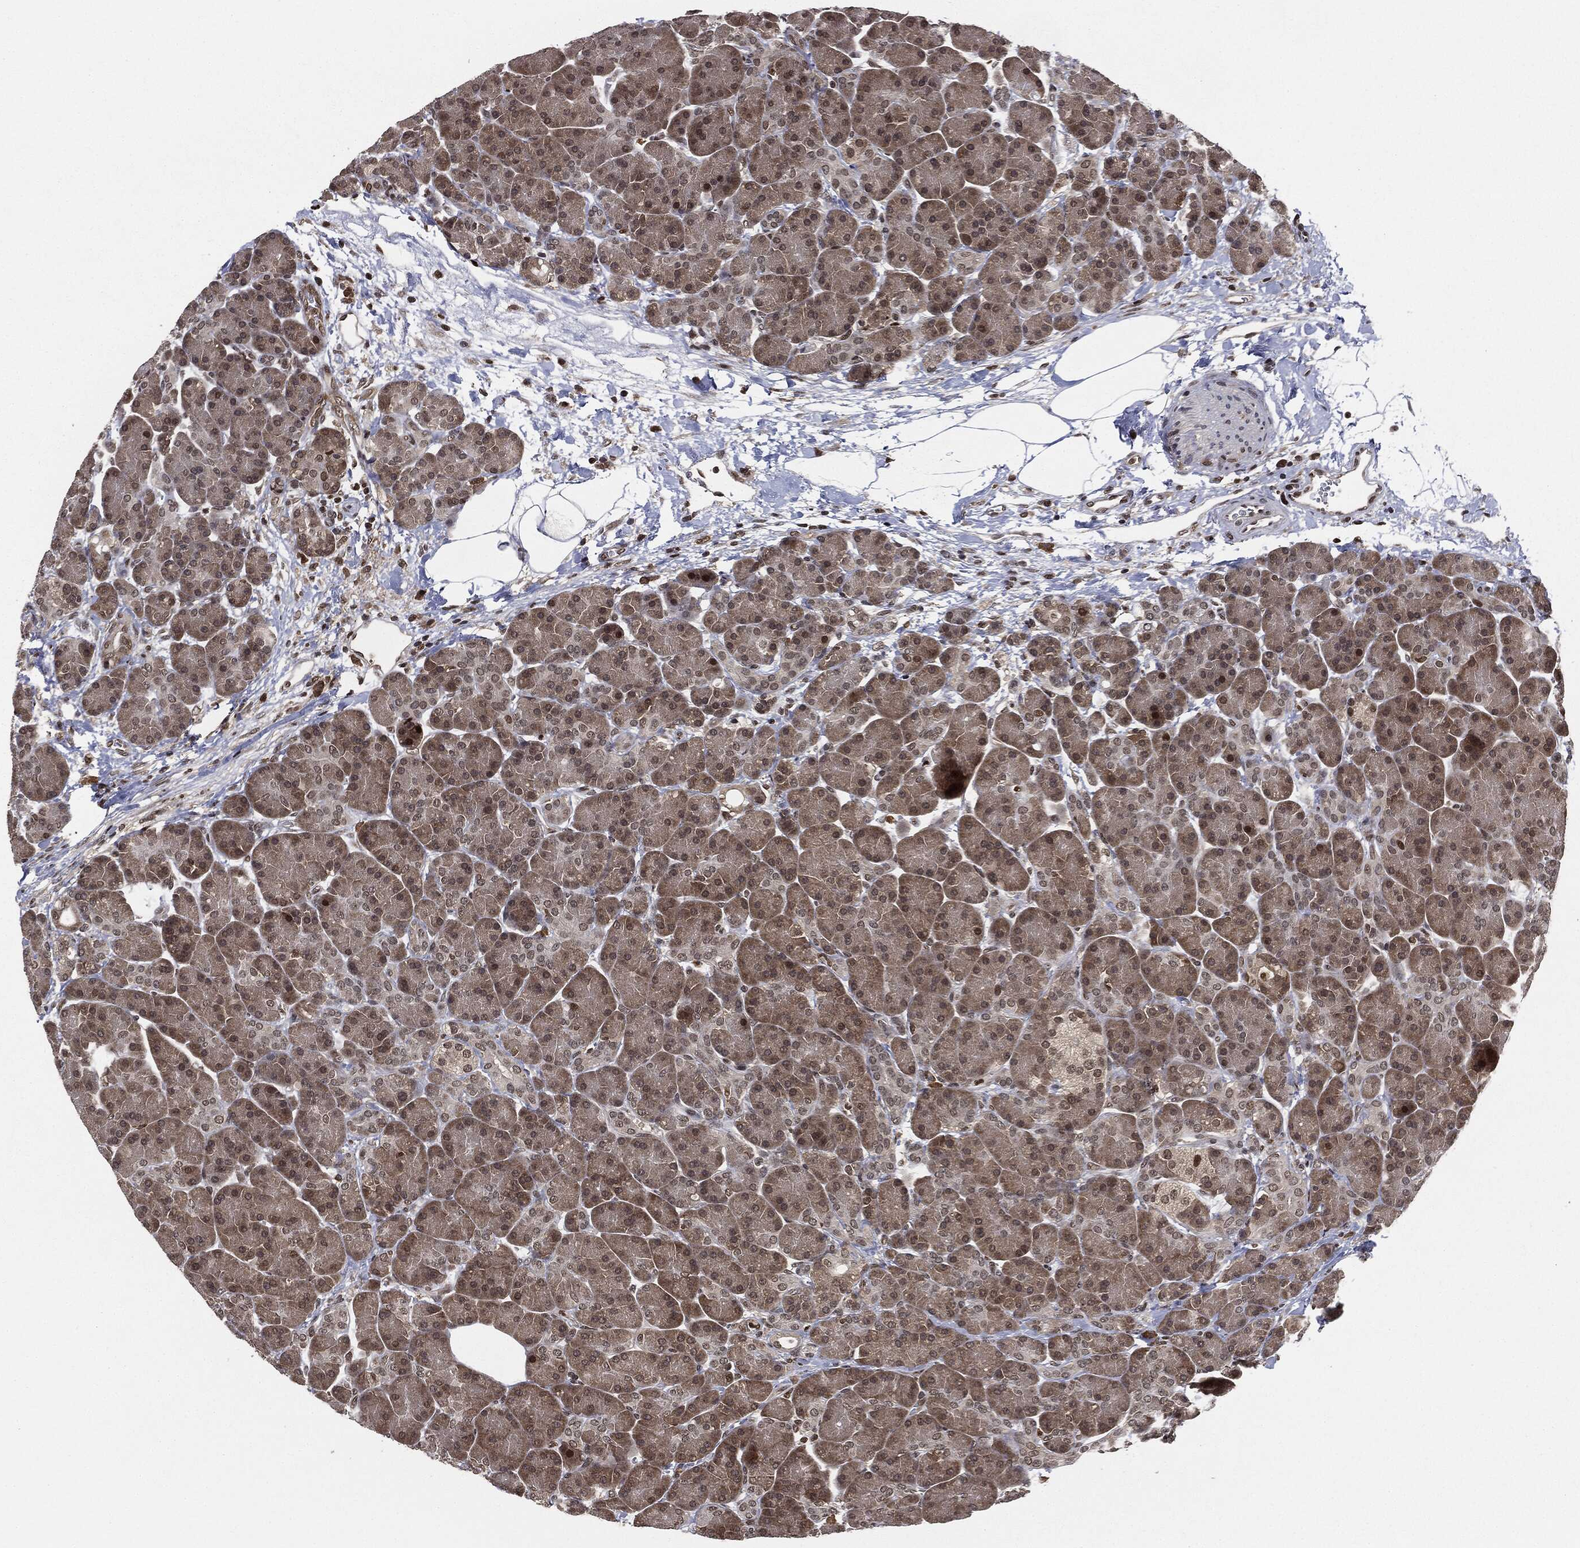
{"staining": {"intensity": "moderate", "quantity": "25%-75%", "location": "cytoplasmic/membranous,nuclear"}, "tissue": "pancreas", "cell_type": "Exocrine glandular cells", "image_type": "normal", "snomed": [{"axis": "morphology", "description": "Normal tissue, NOS"}, {"axis": "topography", "description": "Pancreas"}], "caption": "Immunohistochemistry (IHC) image of unremarkable pancreas stained for a protein (brown), which exhibits medium levels of moderate cytoplasmic/membranous,nuclear positivity in about 25%-75% of exocrine glandular cells.", "gene": "TBC1D22A", "patient": {"sex": "female", "age": 63}}